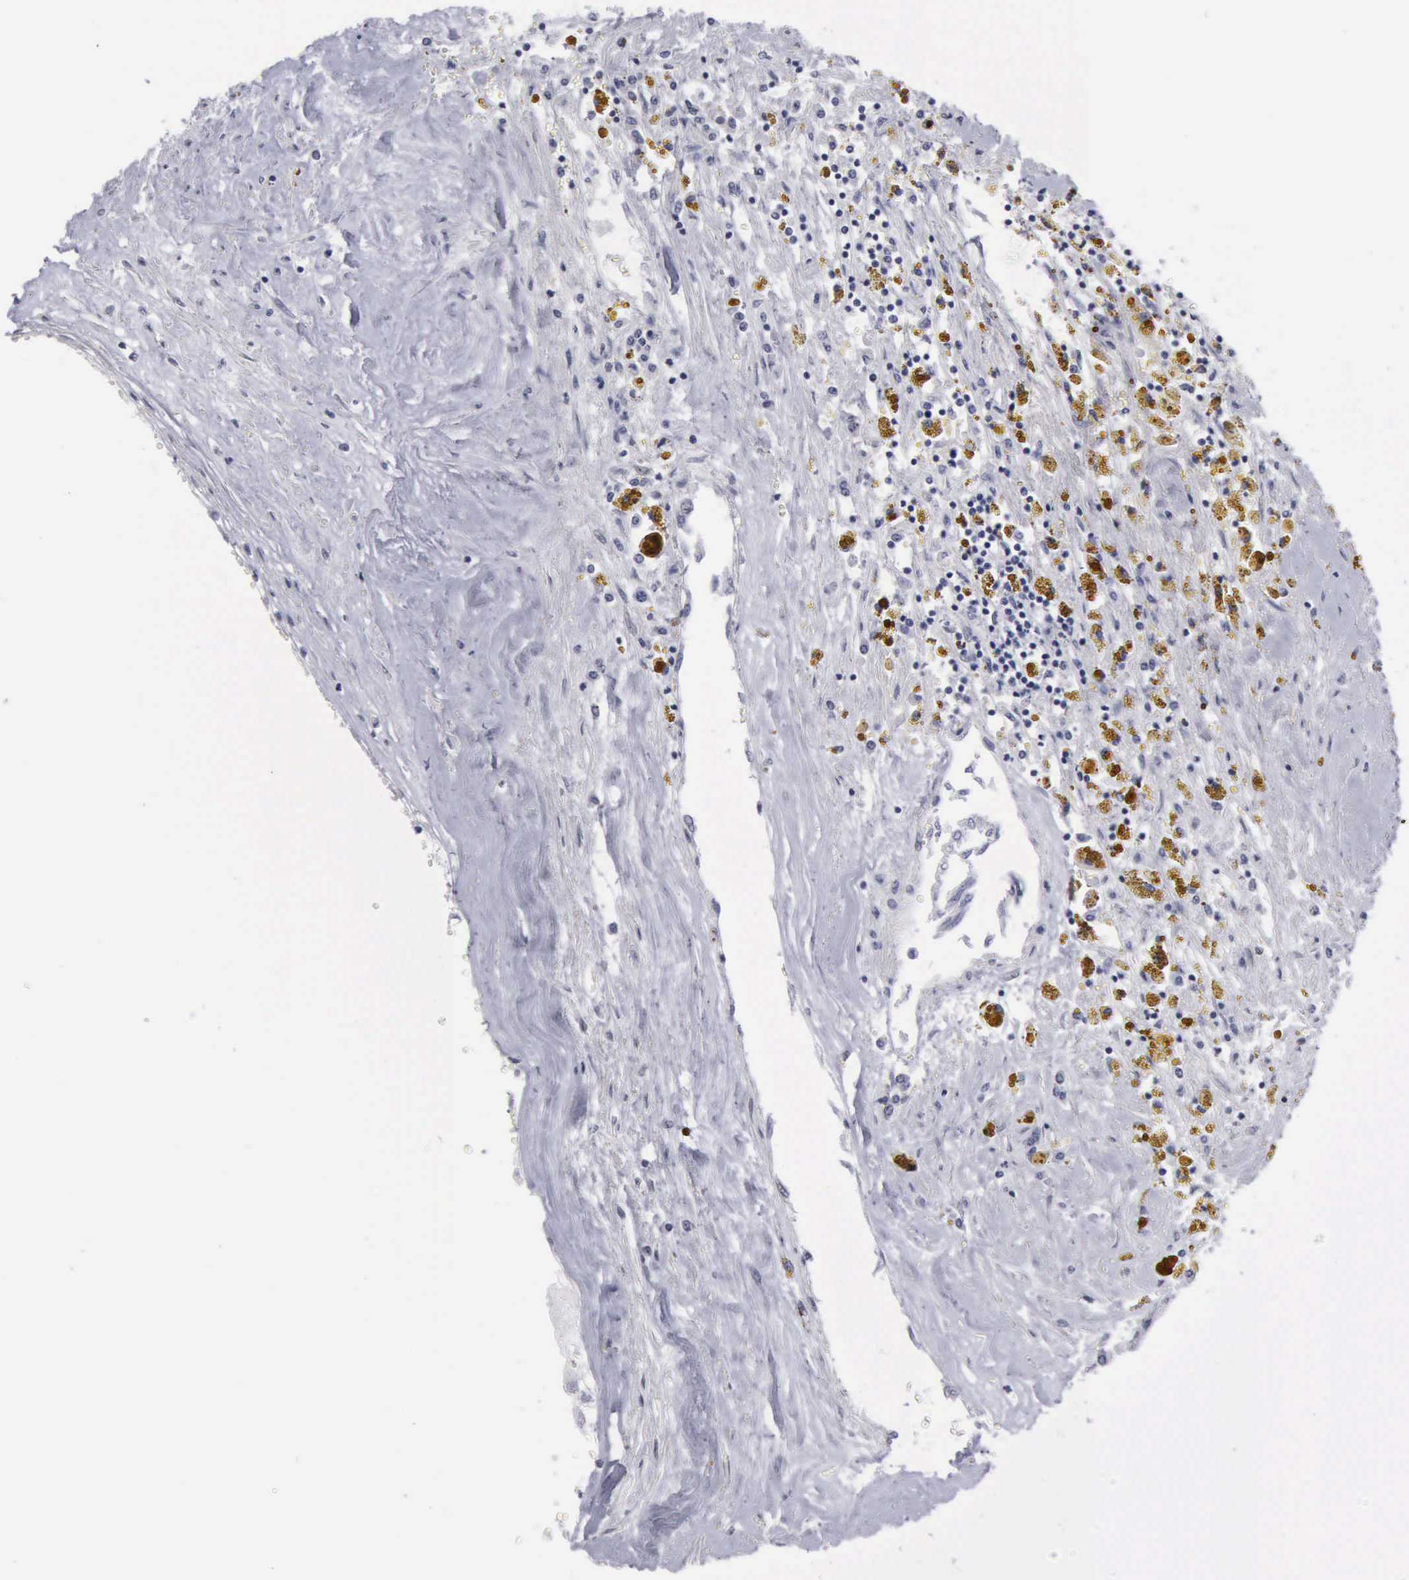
{"staining": {"intensity": "negative", "quantity": "none", "location": "none"}, "tissue": "renal cancer", "cell_type": "Tumor cells", "image_type": "cancer", "snomed": [{"axis": "morphology", "description": "Adenocarcinoma, NOS"}, {"axis": "topography", "description": "Kidney"}], "caption": "Immunohistochemistry of human renal adenocarcinoma demonstrates no expression in tumor cells.", "gene": "KRT13", "patient": {"sex": "male", "age": 78}}